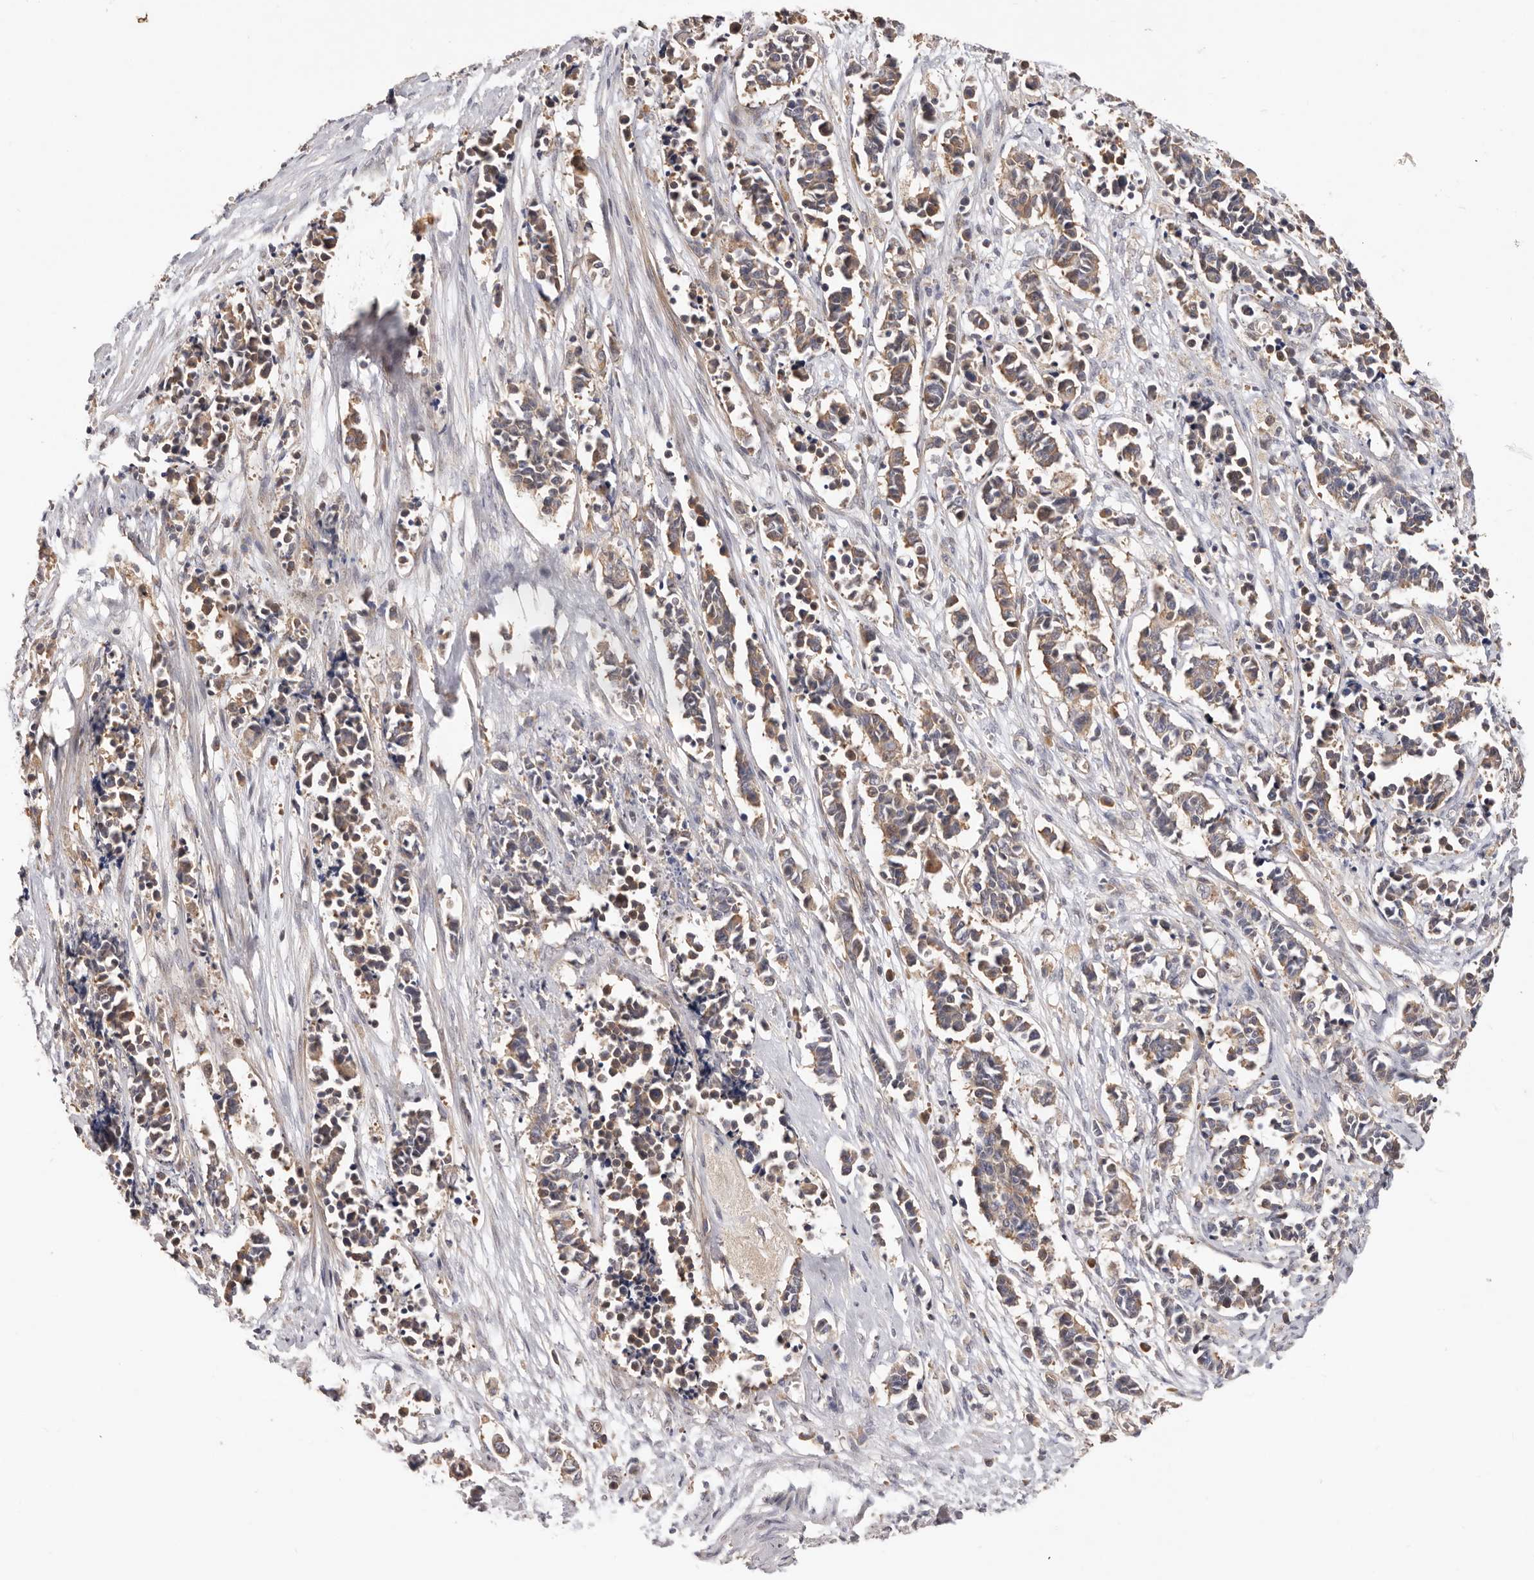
{"staining": {"intensity": "weak", "quantity": ">75%", "location": "cytoplasmic/membranous"}, "tissue": "cervical cancer", "cell_type": "Tumor cells", "image_type": "cancer", "snomed": [{"axis": "morphology", "description": "Normal tissue, NOS"}, {"axis": "morphology", "description": "Squamous cell carcinoma, NOS"}, {"axis": "topography", "description": "Cervix"}], "caption": "IHC of human cervical cancer (squamous cell carcinoma) shows low levels of weak cytoplasmic/membranous expression in about >75% of tumor cells.", "gene": "DOP1A", "patient": {"sex": "female", "age": 35}}